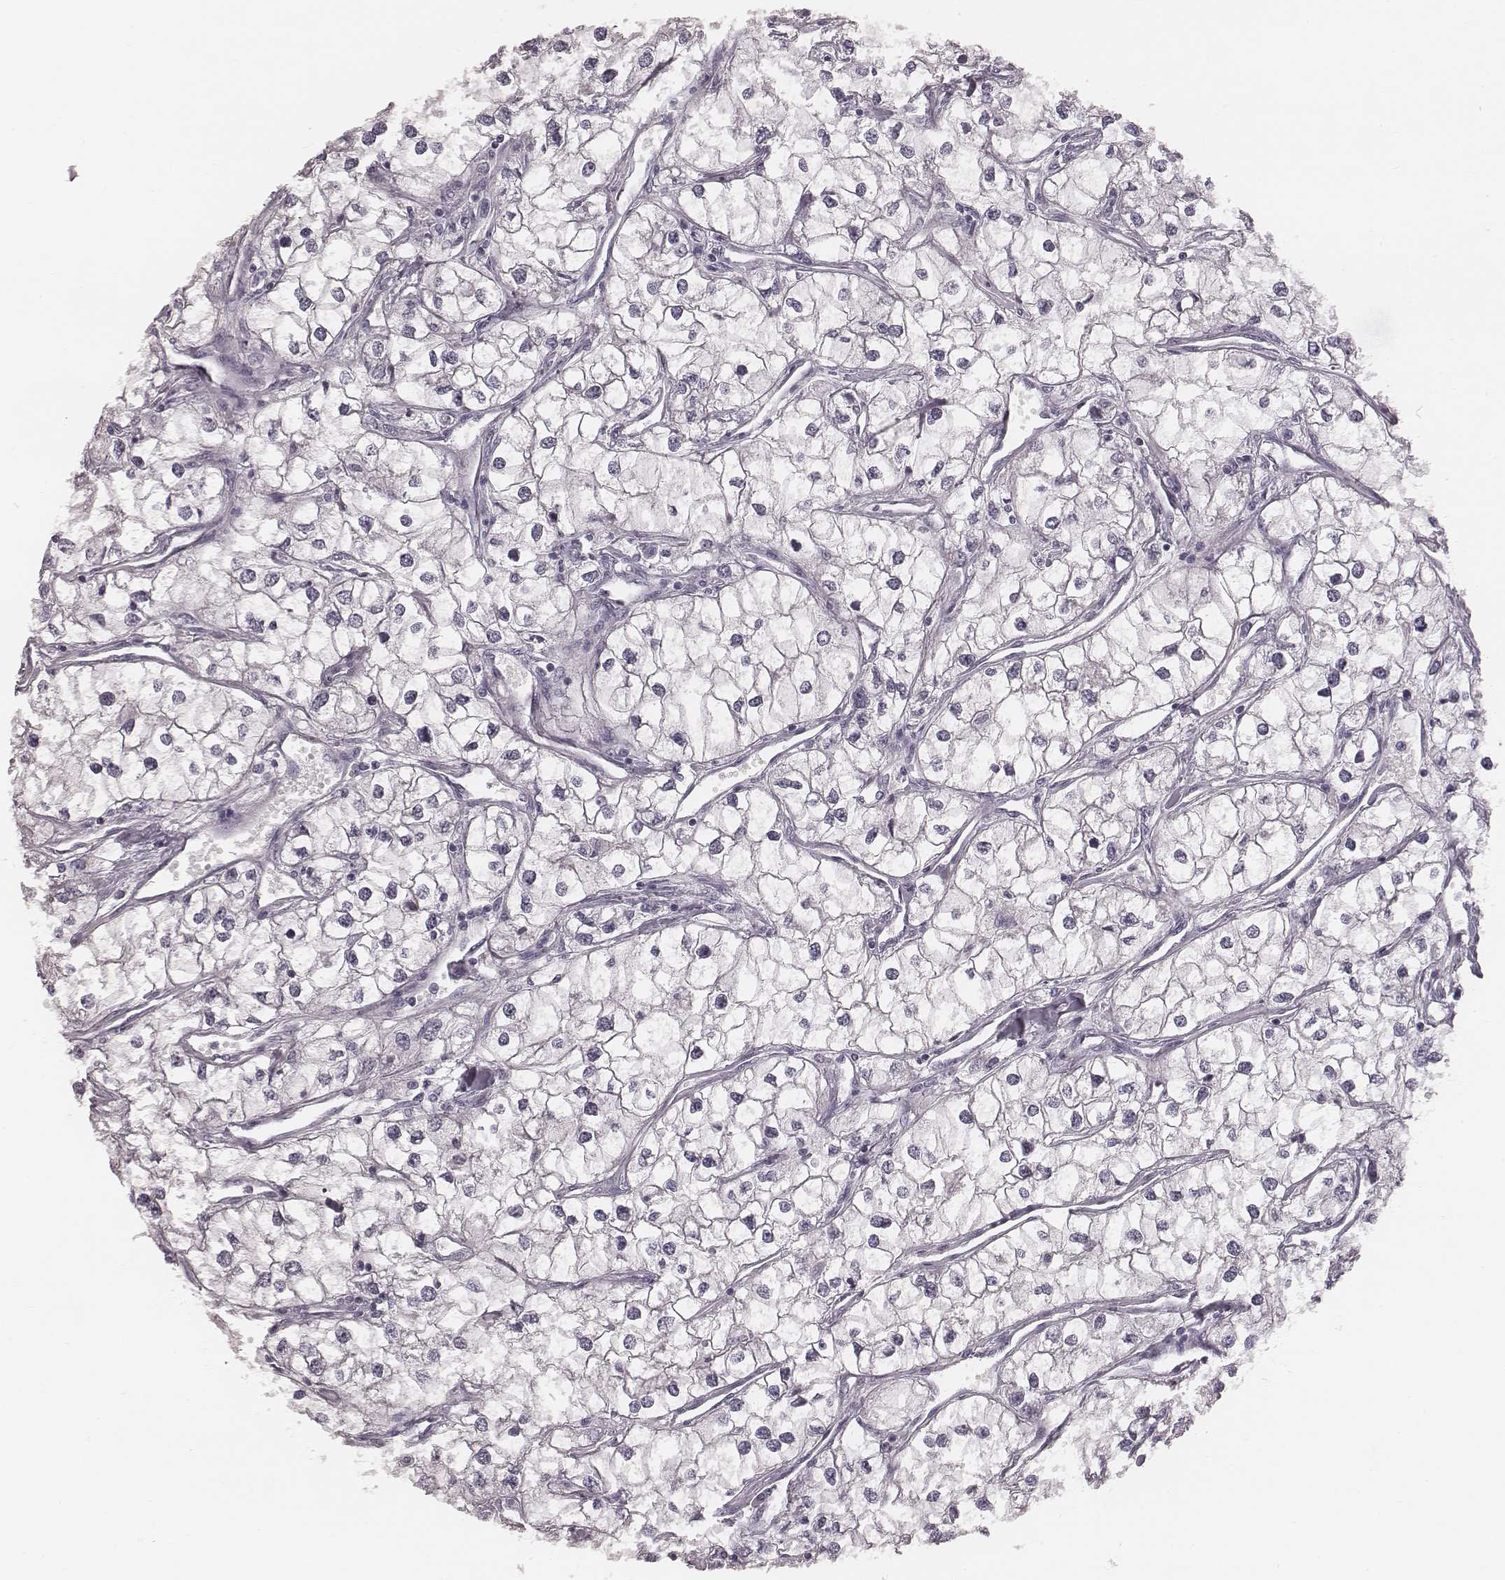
{"staining": {"intensity": "negative", "quantity": "none", "location": "none"}, "tissue": "renal cancer", "cell_type": "Tumor cells", "image_type": "cancer", "snomed": [{"axis": "morphology", "description": "Adenocarcinoma, NOS"}, {"axis": "topography", "description": "Kidney"}], "caption": "High magnification brightfield microscopy of renal adenocarcinoma stained with DAB (3,3'-diaminobenzidine) (brown) and counterstained with hematoxylin (blue): tumor cells show no significant positivity.", "gene": "SPA17", "patient": {"sex": "male", "age": 59}}